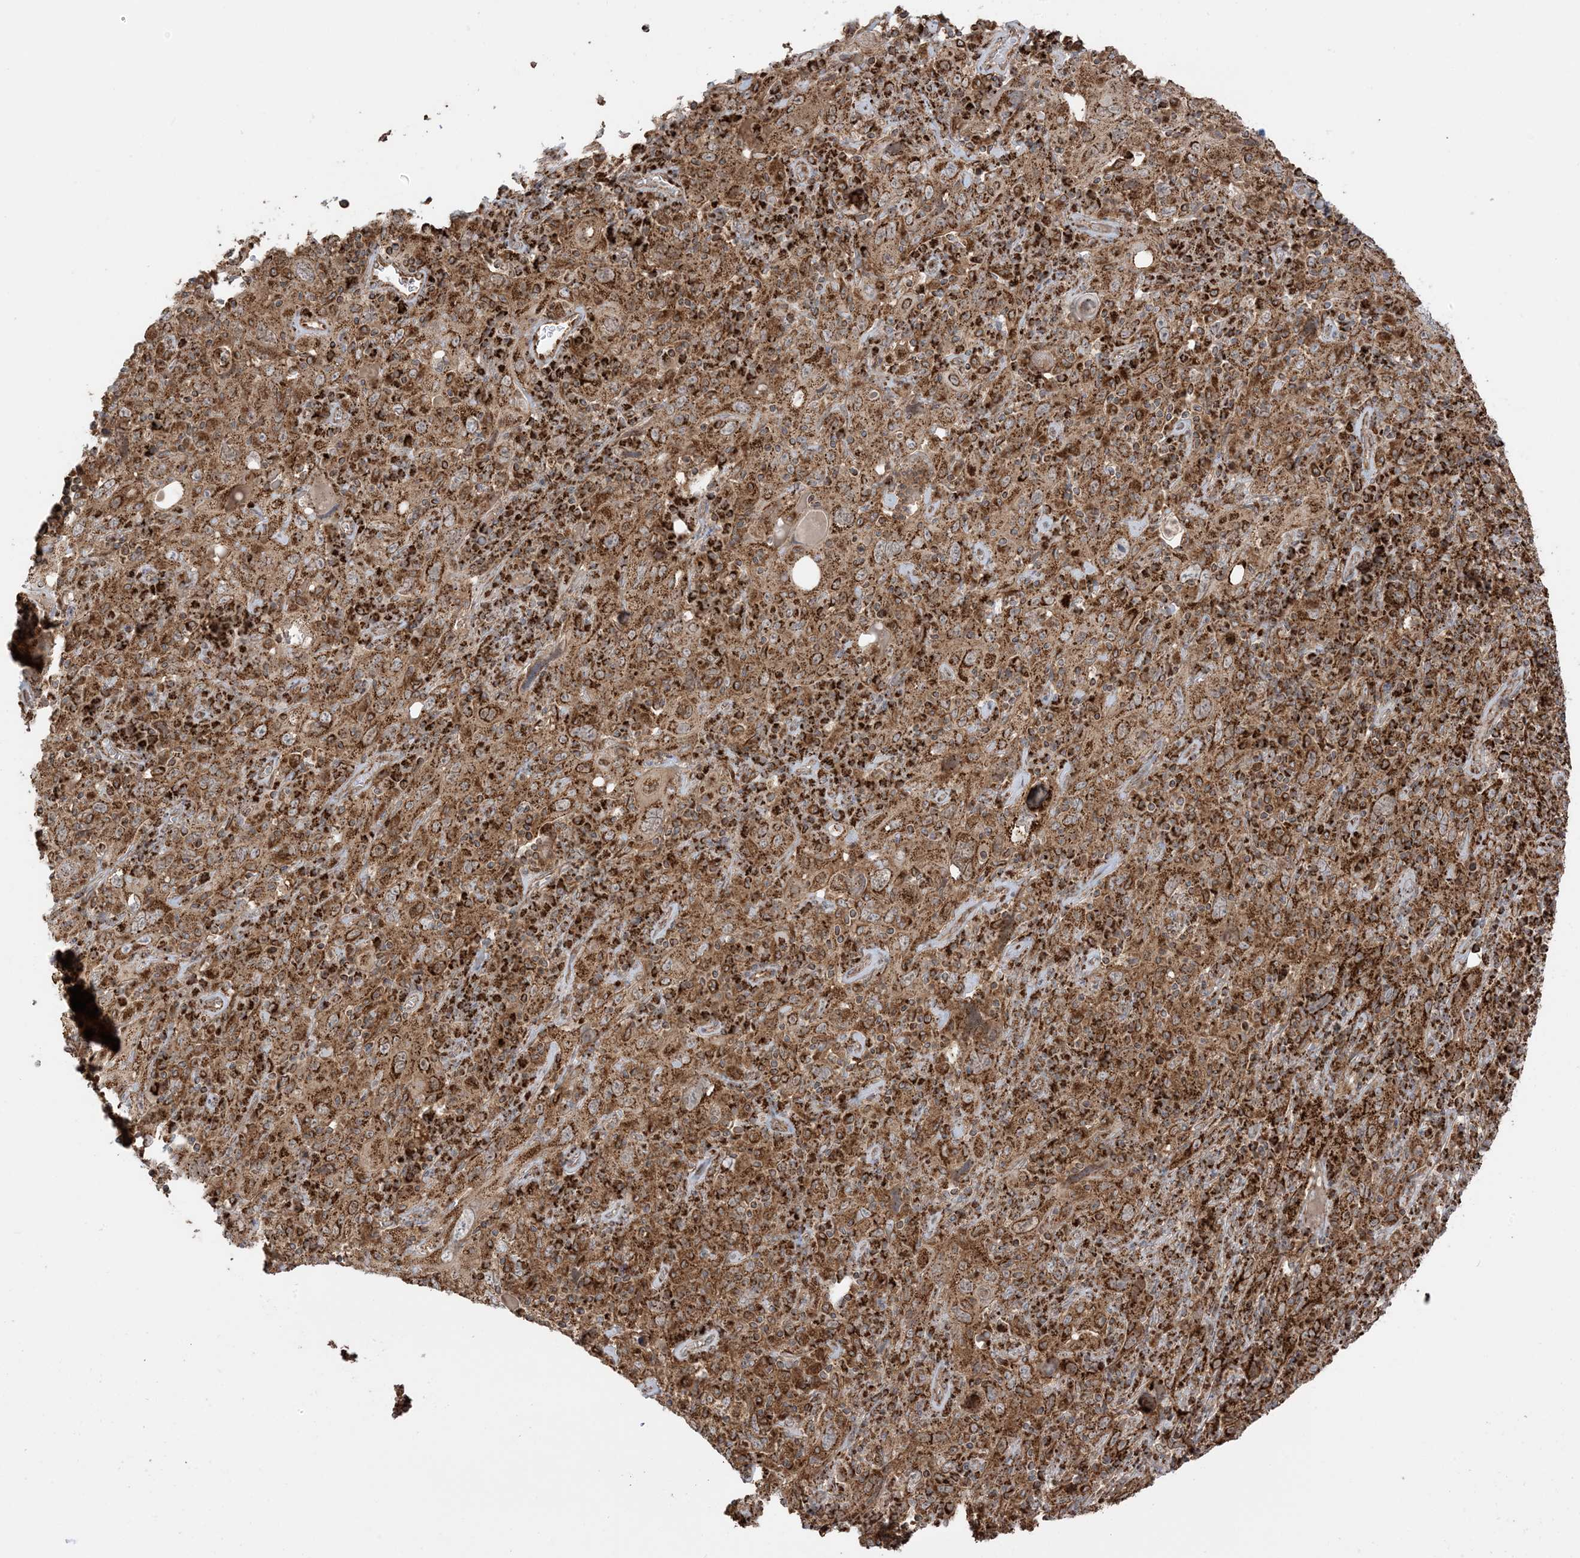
{"staining": {"intensity": "strong", "quantity": ">75%", "location": "cytoplasmic/membranous"}, "tissue": "cervical cancer", "cell_type": "Tumor cells", "image_type": "cancer", "snomed": [{"axis": "morphology", "description": "Squamous cell carcinoma, NOS"}, {"axis": "topography", "description": "Cervix"}], "caption": "IHC histopathology image of neoplastic tissue: squamous cell carcinoma (cervical) stained using immunohistochemistry (IHC) shows high levels of strong protein expression localized specifically in the cytoplasmic/membranous of tumor cells, appearing as a cytoplasmic/membranous brown color.", "gene": "N4BP3", "patient": {"sex": "female", "age": 46}}